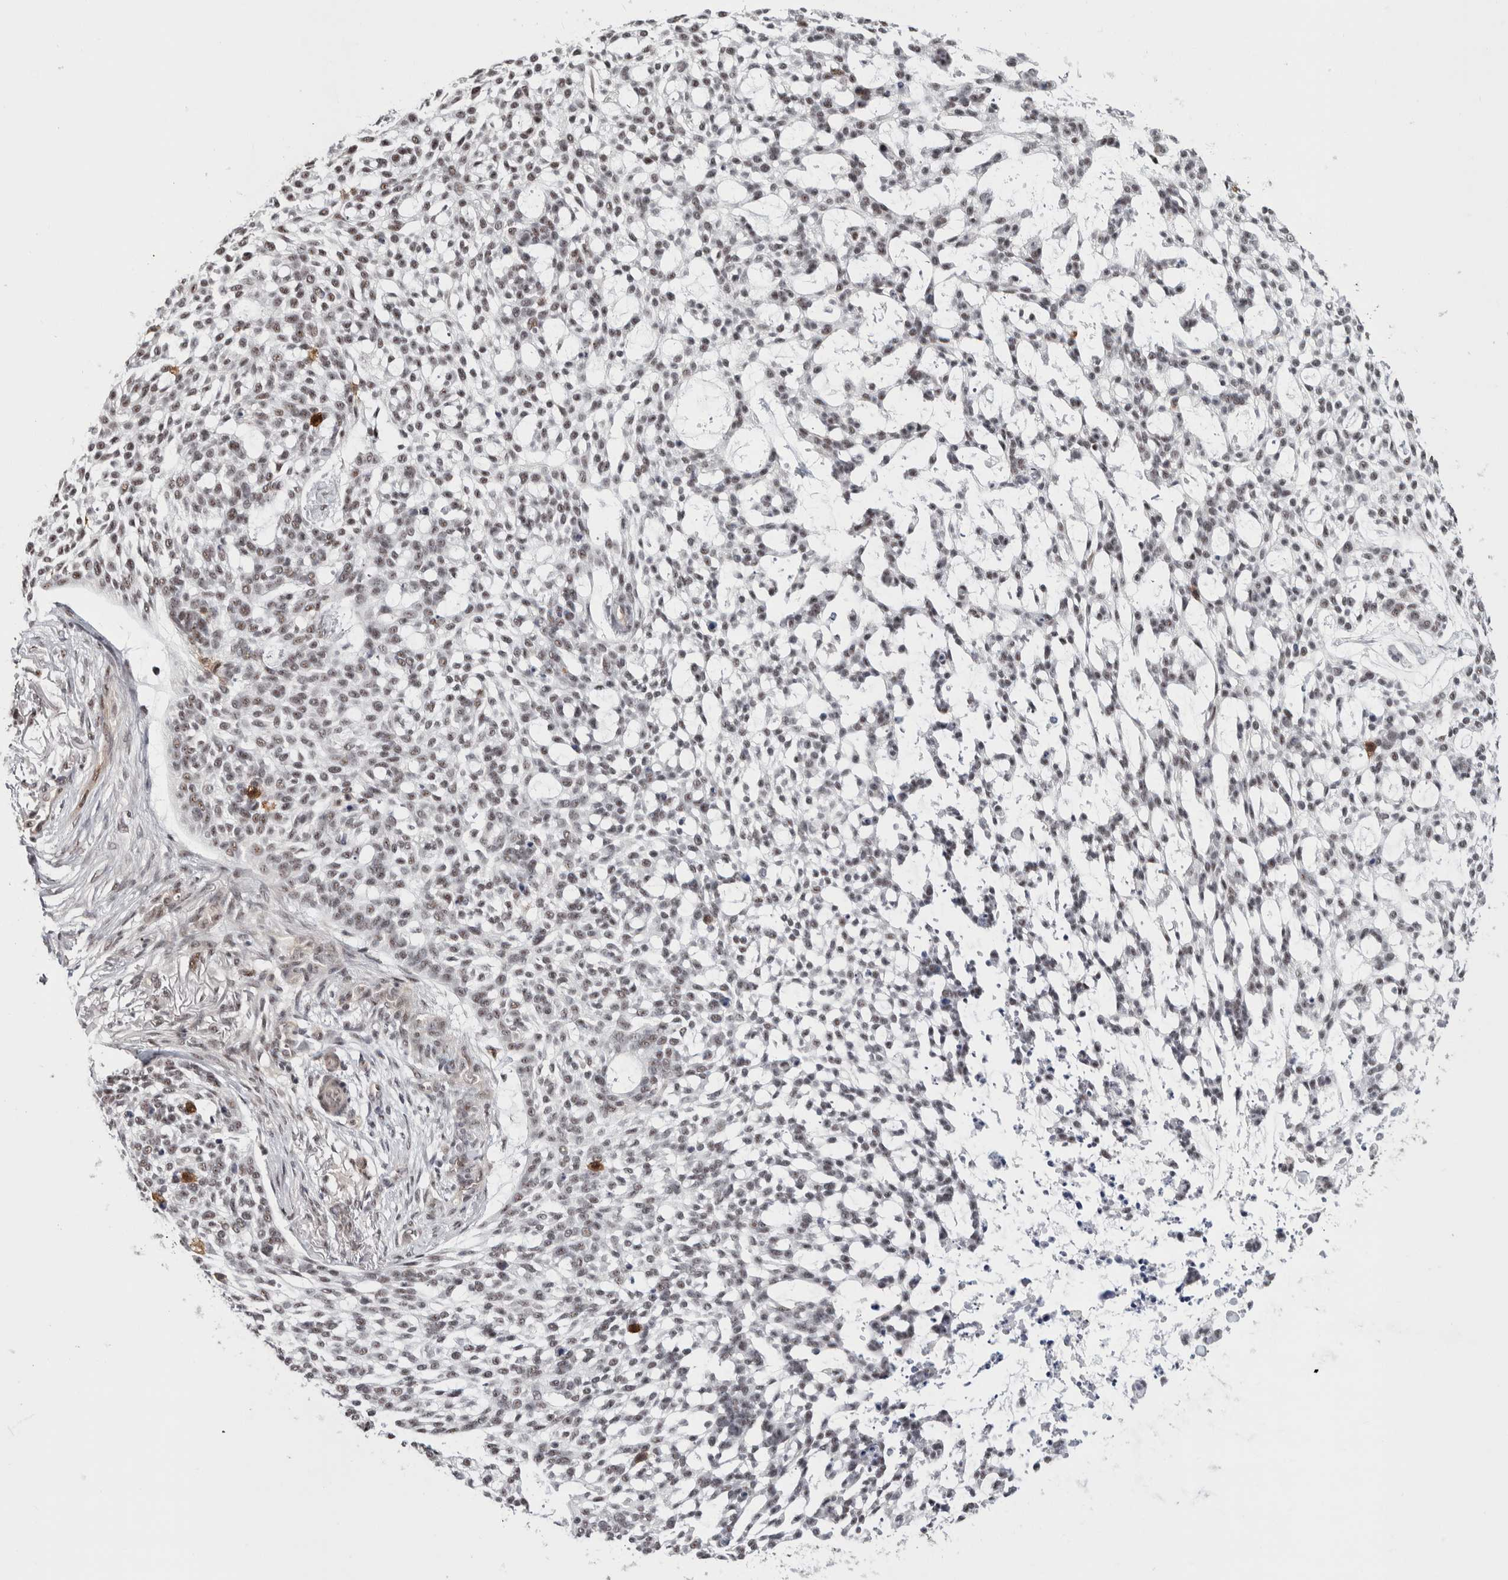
{"staining": {"intensity": "weak", "quantity": ">75%", "location": "nuclear"}, "tissue": "skin cancer", "cell_type": "Tumor cells", "image_type": "cancer", "snomed": [{"axis": "morphology", "description": "Basal cell carcinoma"}, {"axis": "topography", "description": "Skin"}], "caption": "Immunohistochemistry (DAB (3,3'-diaminobenzidine)) staining of skin cancer (basal cell carcinoma) reveals weak nuclear protein expression in approximately >75% of tumor cells. The protein of interest is shown in brown color, while the nuclei are stained blue.", "gene": "MKNK1", "patient": {"sex": "female", "age": 64}}